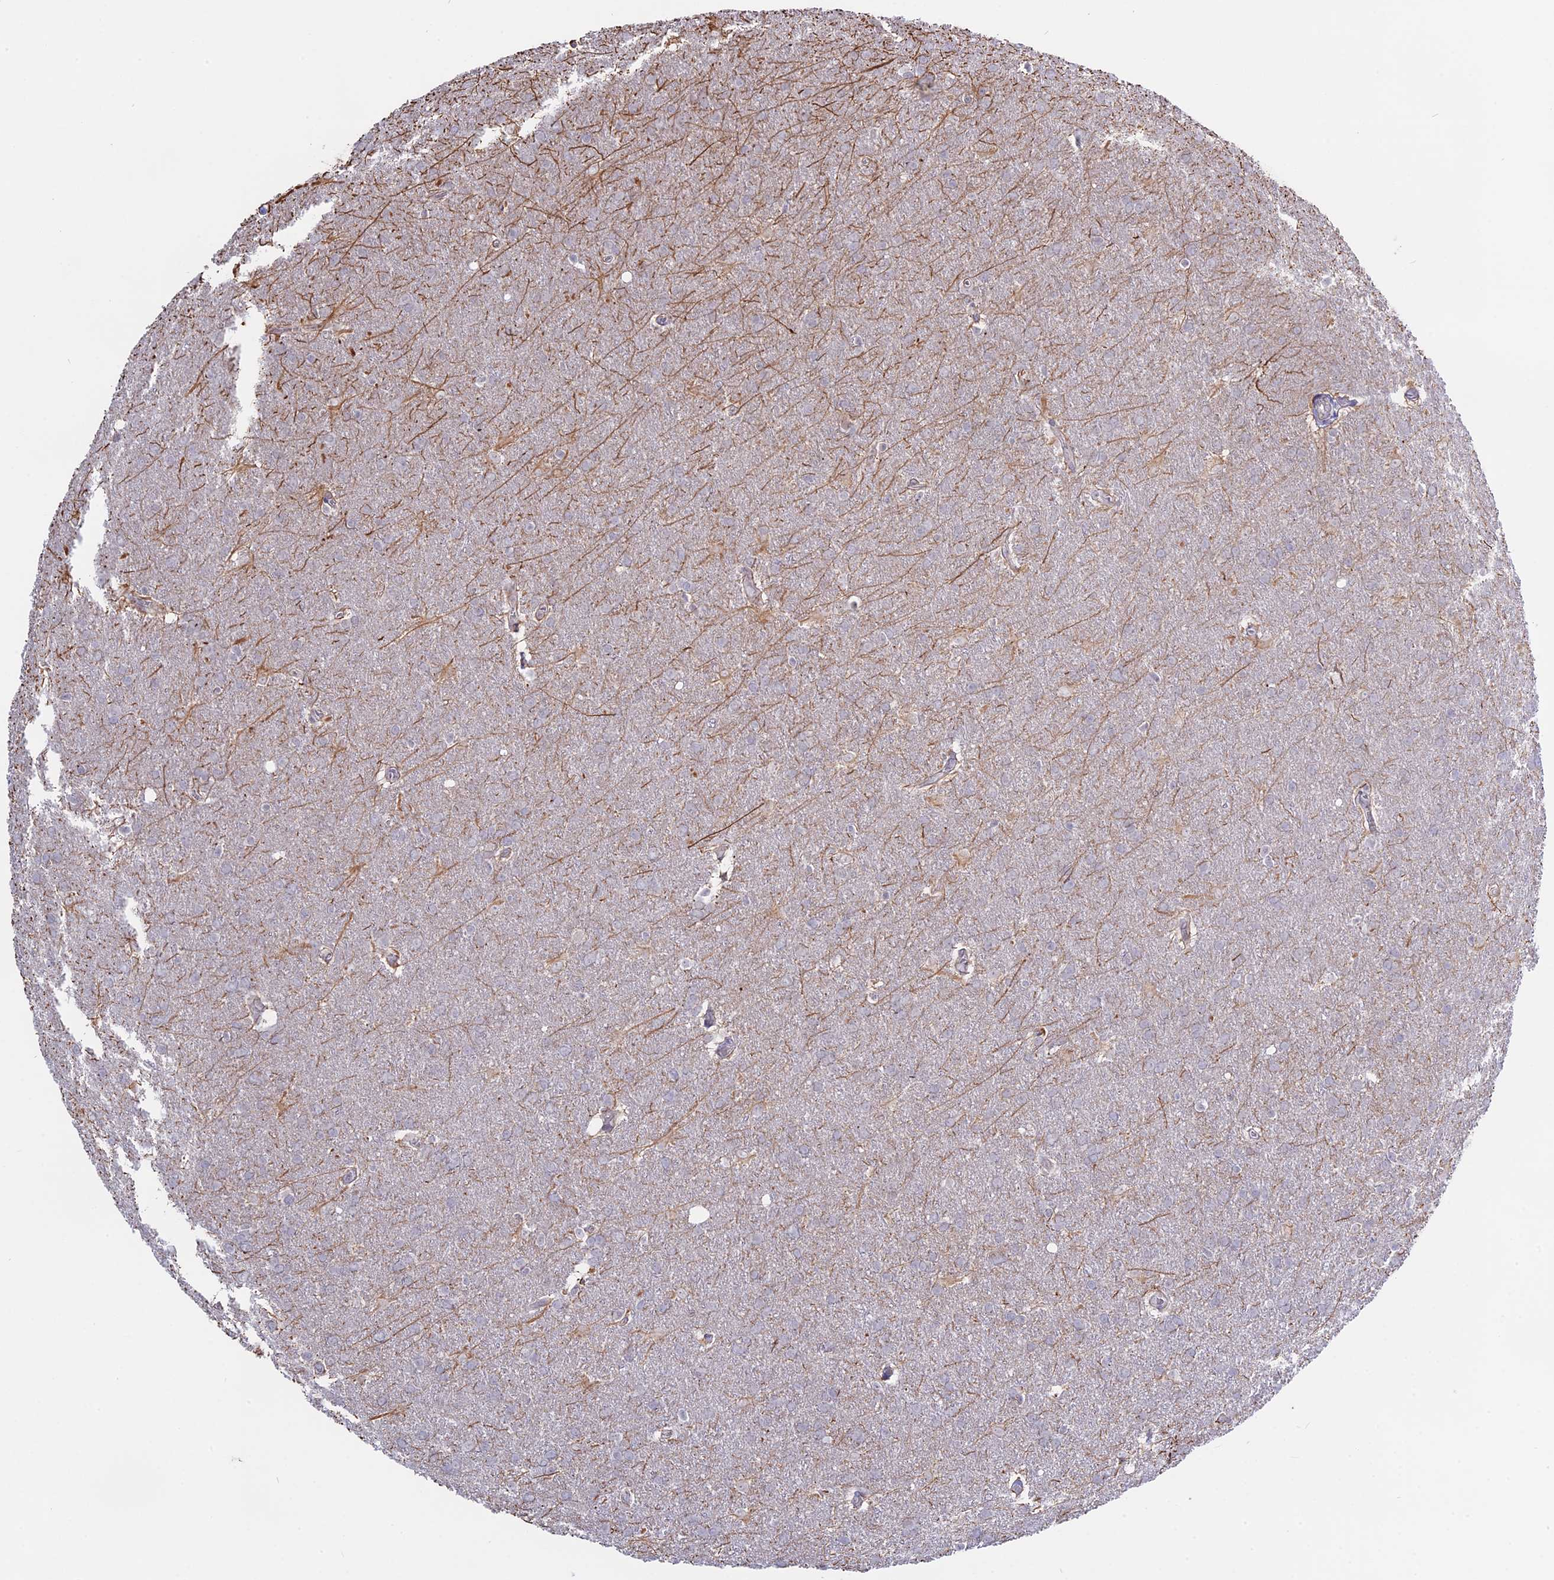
{"staining": {"intensity": "negative", "quantity": "none", "location": "none"}, "tissue": "glioma", "cell_type": "Tumor cells", "image_type": "cancer", "snomed": [{"axis": "morphology", "description": "Glioma, malignant, Low grade"}, {"axis": "topography", "description": "Brain"}], "caption": "IHC of human glioma demonstrates no expression in tumor cells. (Immunohistochemistry, brightfield microscopy, high magnification).", "gene": "MYO5B", "patient": {"sex": "female", "age": 32}}